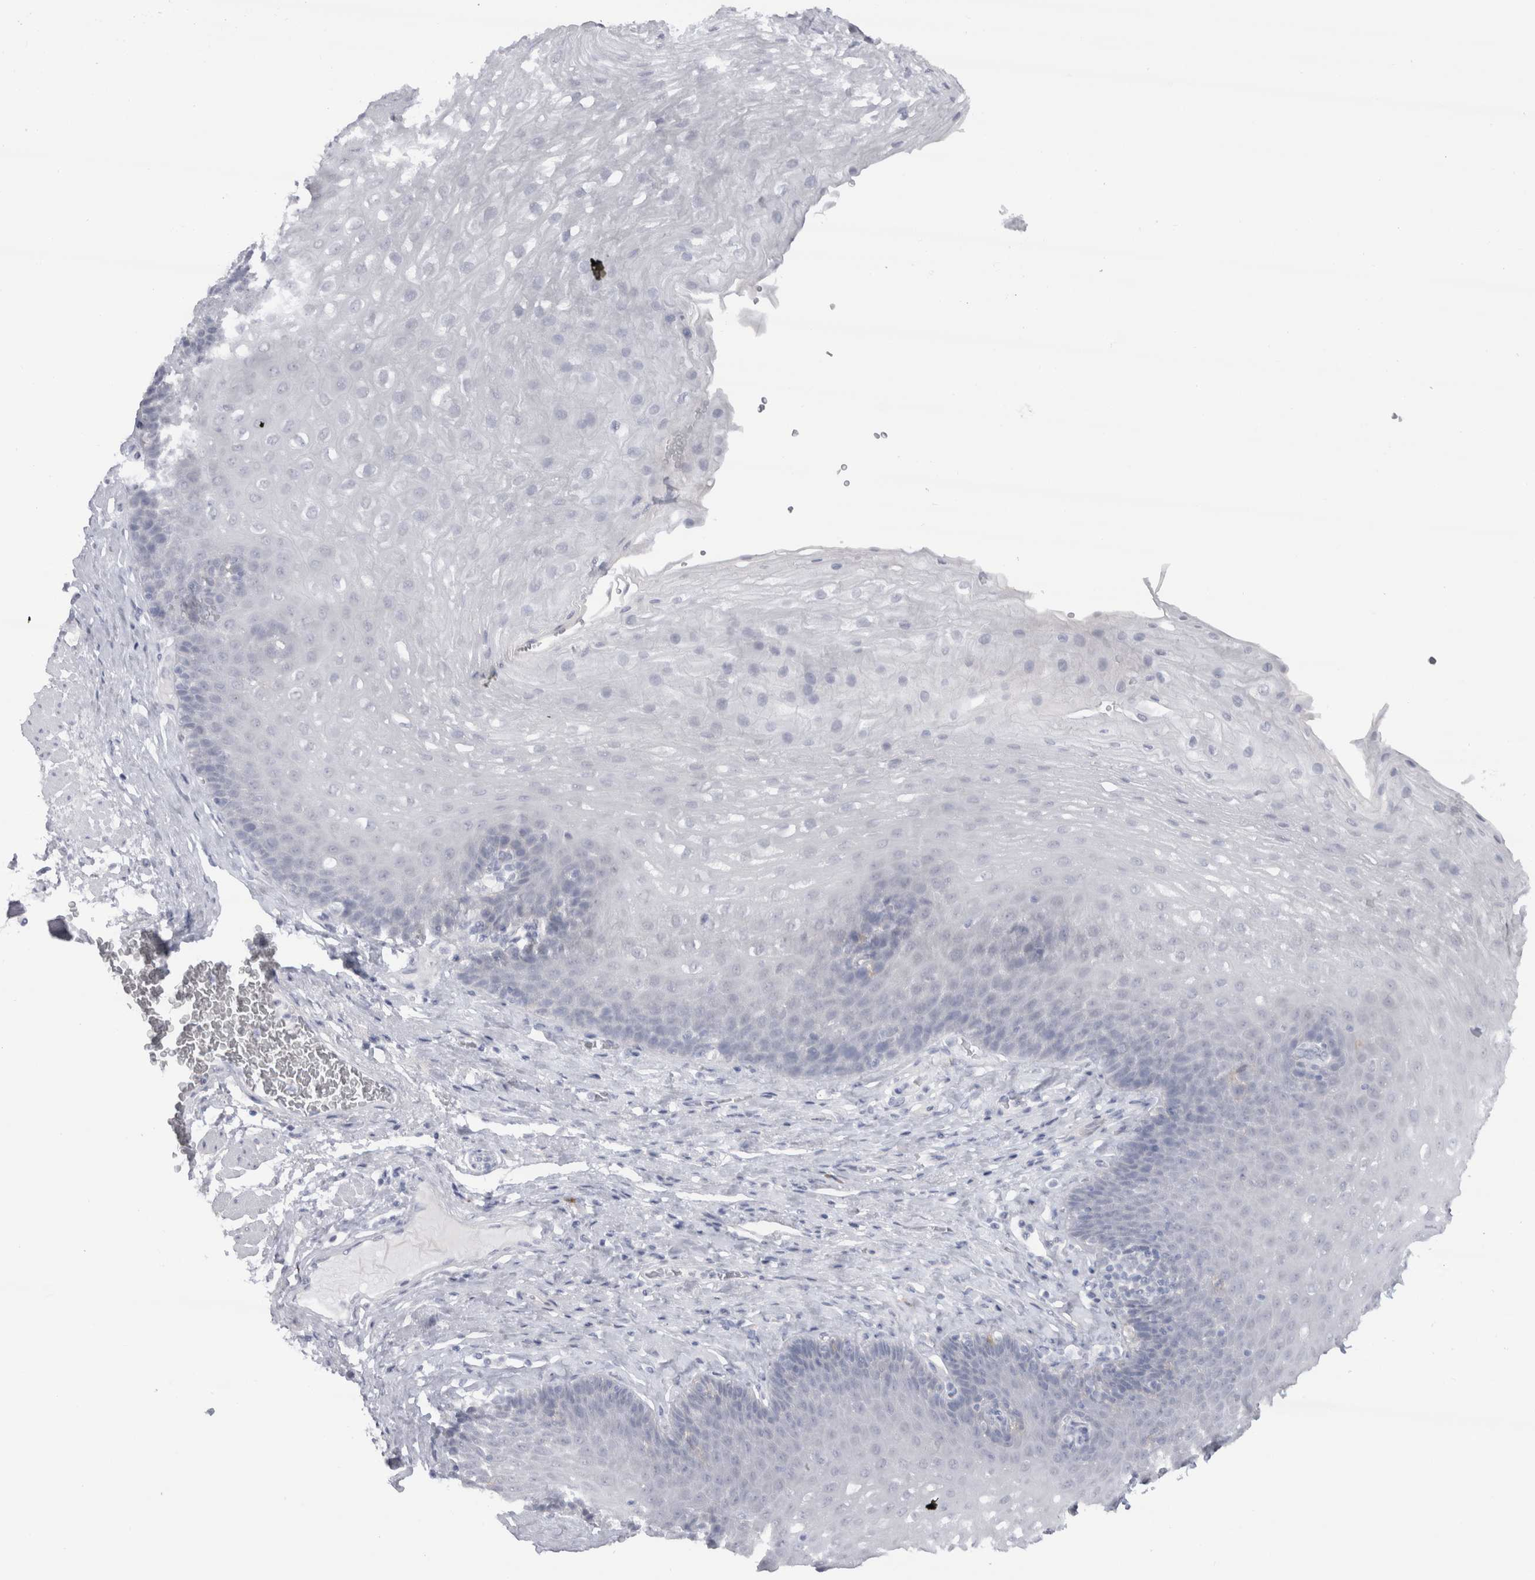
{"staining": {"intensity": "negative", "quantity": "none", "location": "none"}, "tissue": "esophagus", "cell_type": "Squamous epithelial cells", "image_type": "normal", "snomed": [{"axis": "morphology", "description": "Normal tissue, NOS"}, {"axis": "topography", "description": "Esophagus"}], "caption": "IHC photomicrograph of benign esophagus stained for a protein (brown), which reveals no expression in squamous epithelial cells.", "gene": "CDH17", "patient": {"sex": "female", "age": 66}}